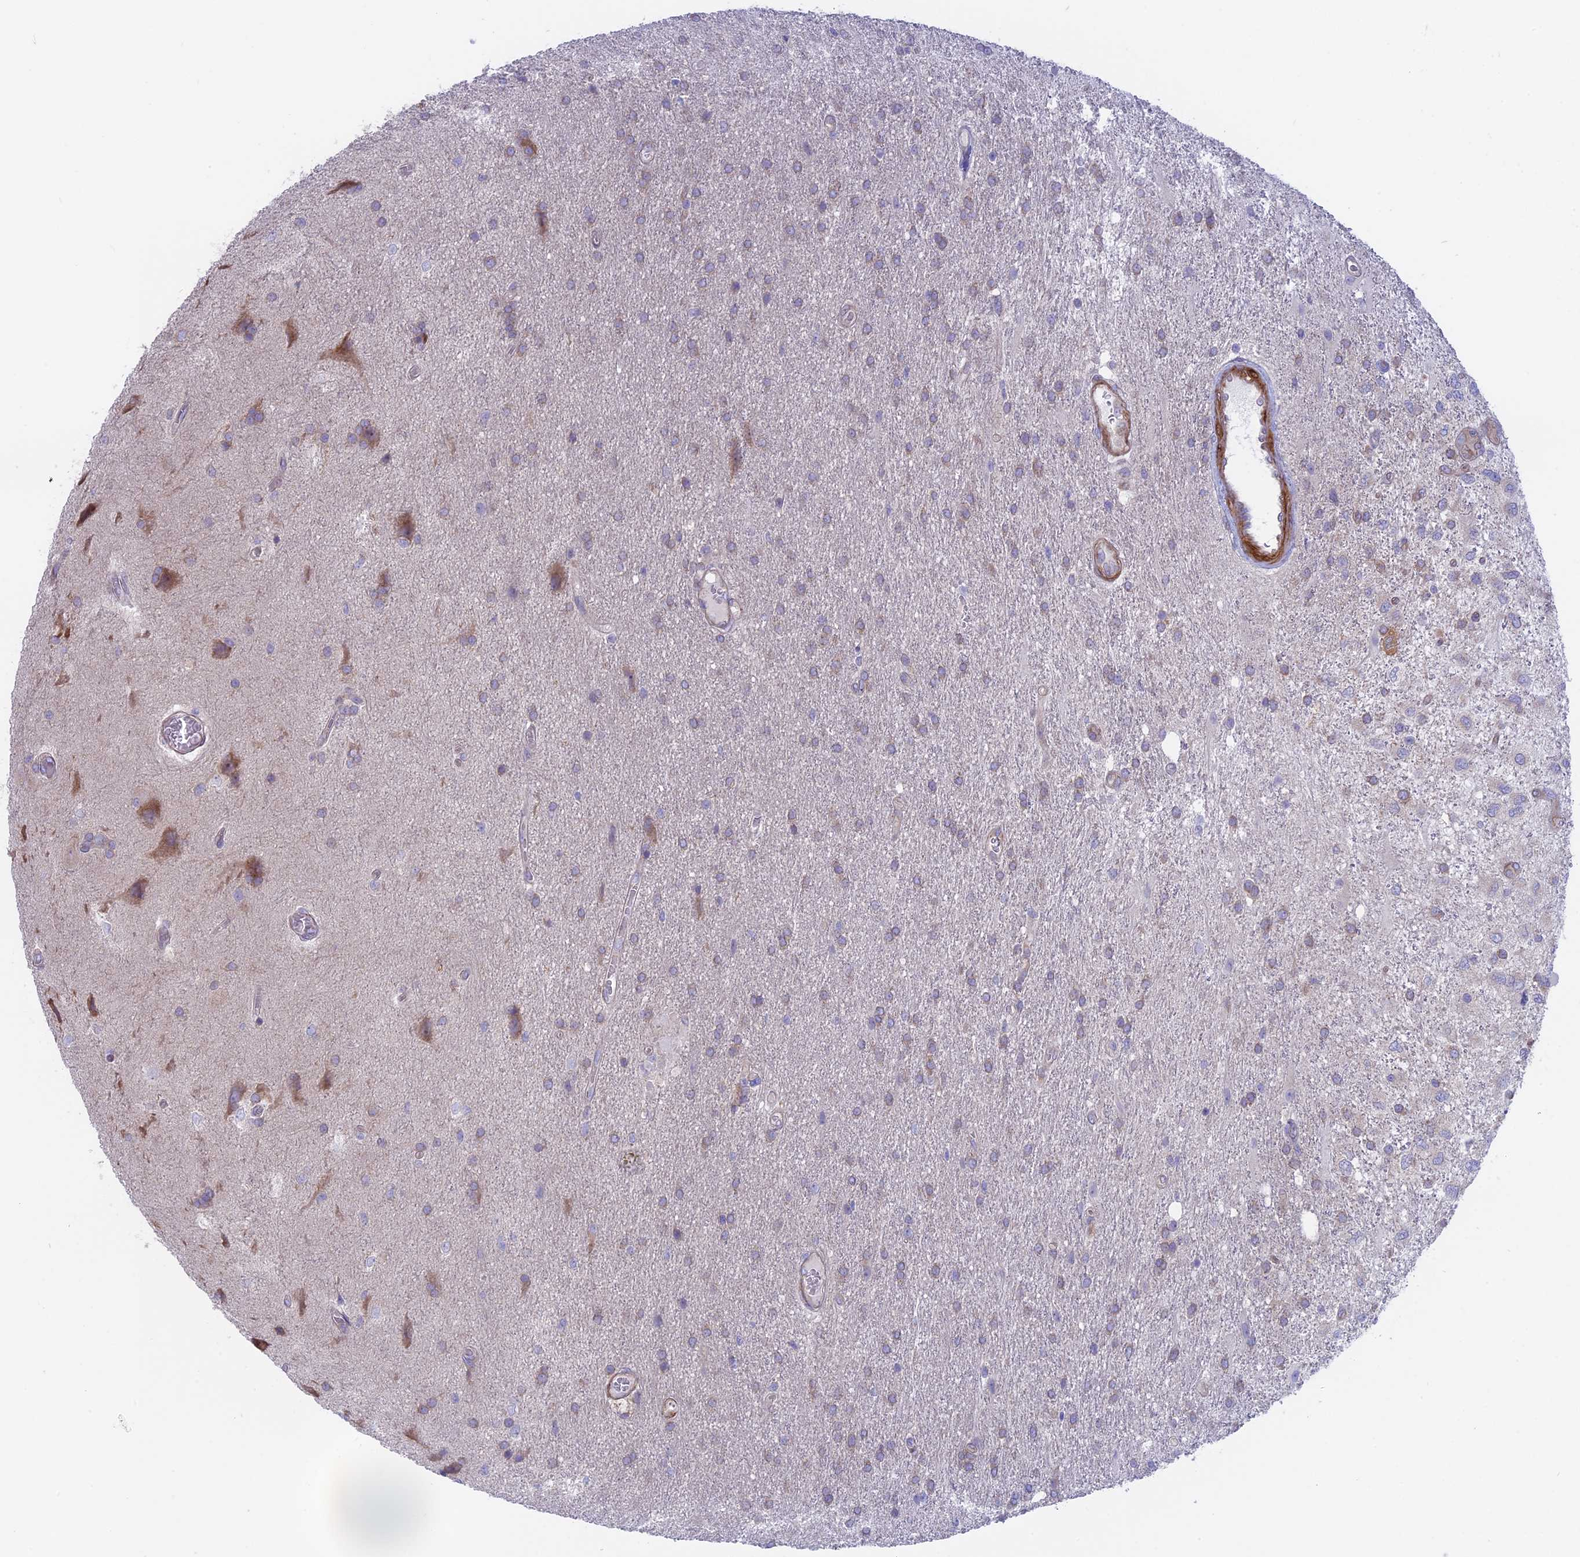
{"staining": {"intensity": "negative", "quantity": "none", "location": "none"}, "tissue": "glioma", "cell_type": "Tumor cells", "image_type": "cancer", "snomed": [{"axis": "morphology", "description": "Glioma, malignant, Low grade"}, {"axis": "topography", "description": "Brain"}], "caption": "High power microscopy histopathology image of an immunohistochemistry micrograph of glioma, revealing no significant positivity in tumor cells. The staining is performed using DAB brown chromogen with nuclei counter-stained in using hematoxylin.", "gene": "MYO5B", "patient": {"sex": "male", "age": 66}}